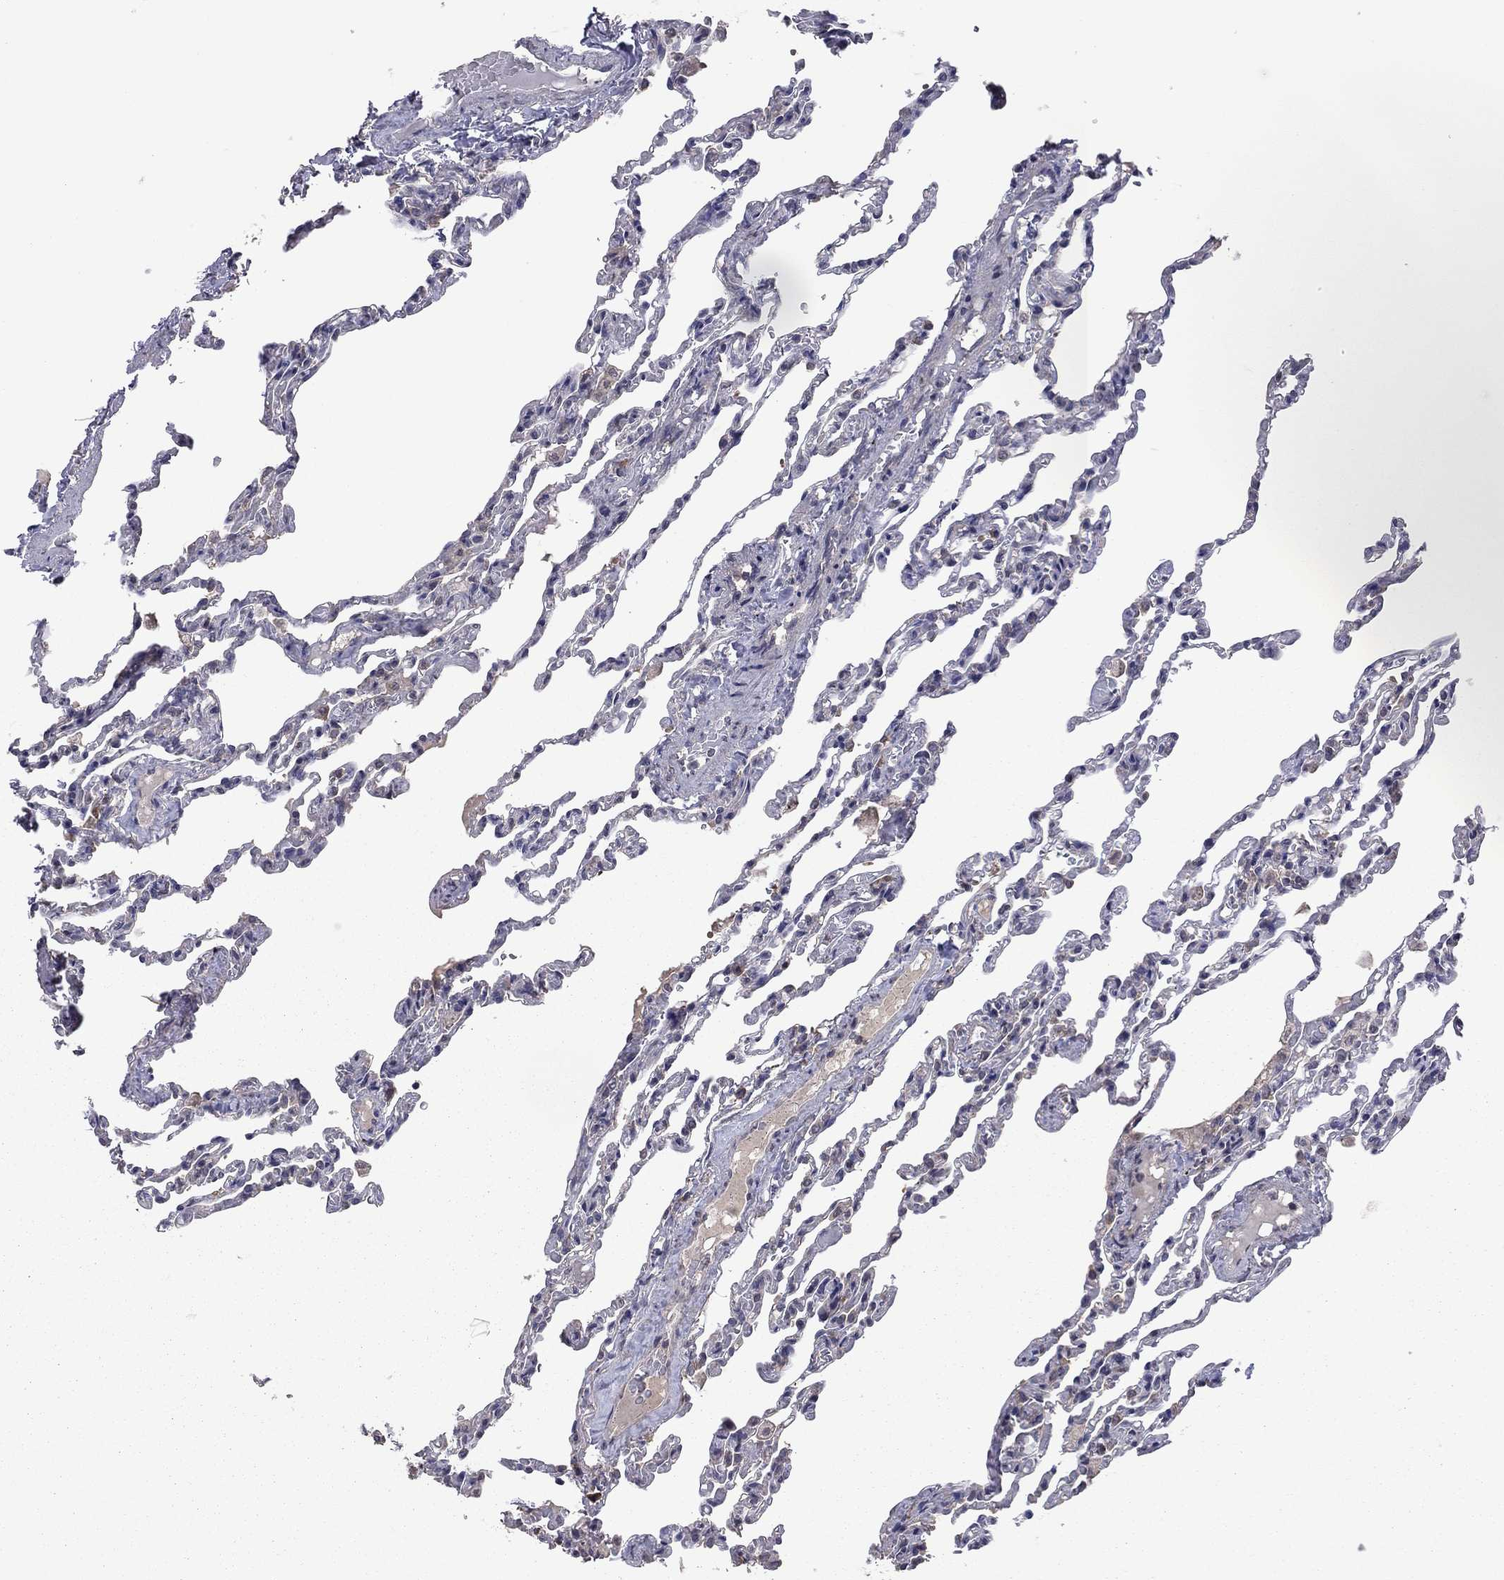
{"staining": {"intensity": "negative", "quantity": "none", "location": "none"}, "tissue": "lung", "cell_type": "Alveolar cells", "image_type": "normal", "snomed": [{"axis": "morphology", "description": "Normal tissue, NOS"}, {"axis": "topography", "description": "Lung"}], "caption": "This is an immunohistochemistry photomicrograph of unremarkable lung. There is no positivity in alveolar cells.", "gene": "TSNARE1", "patient": {"sex": "female", "age": 43}}